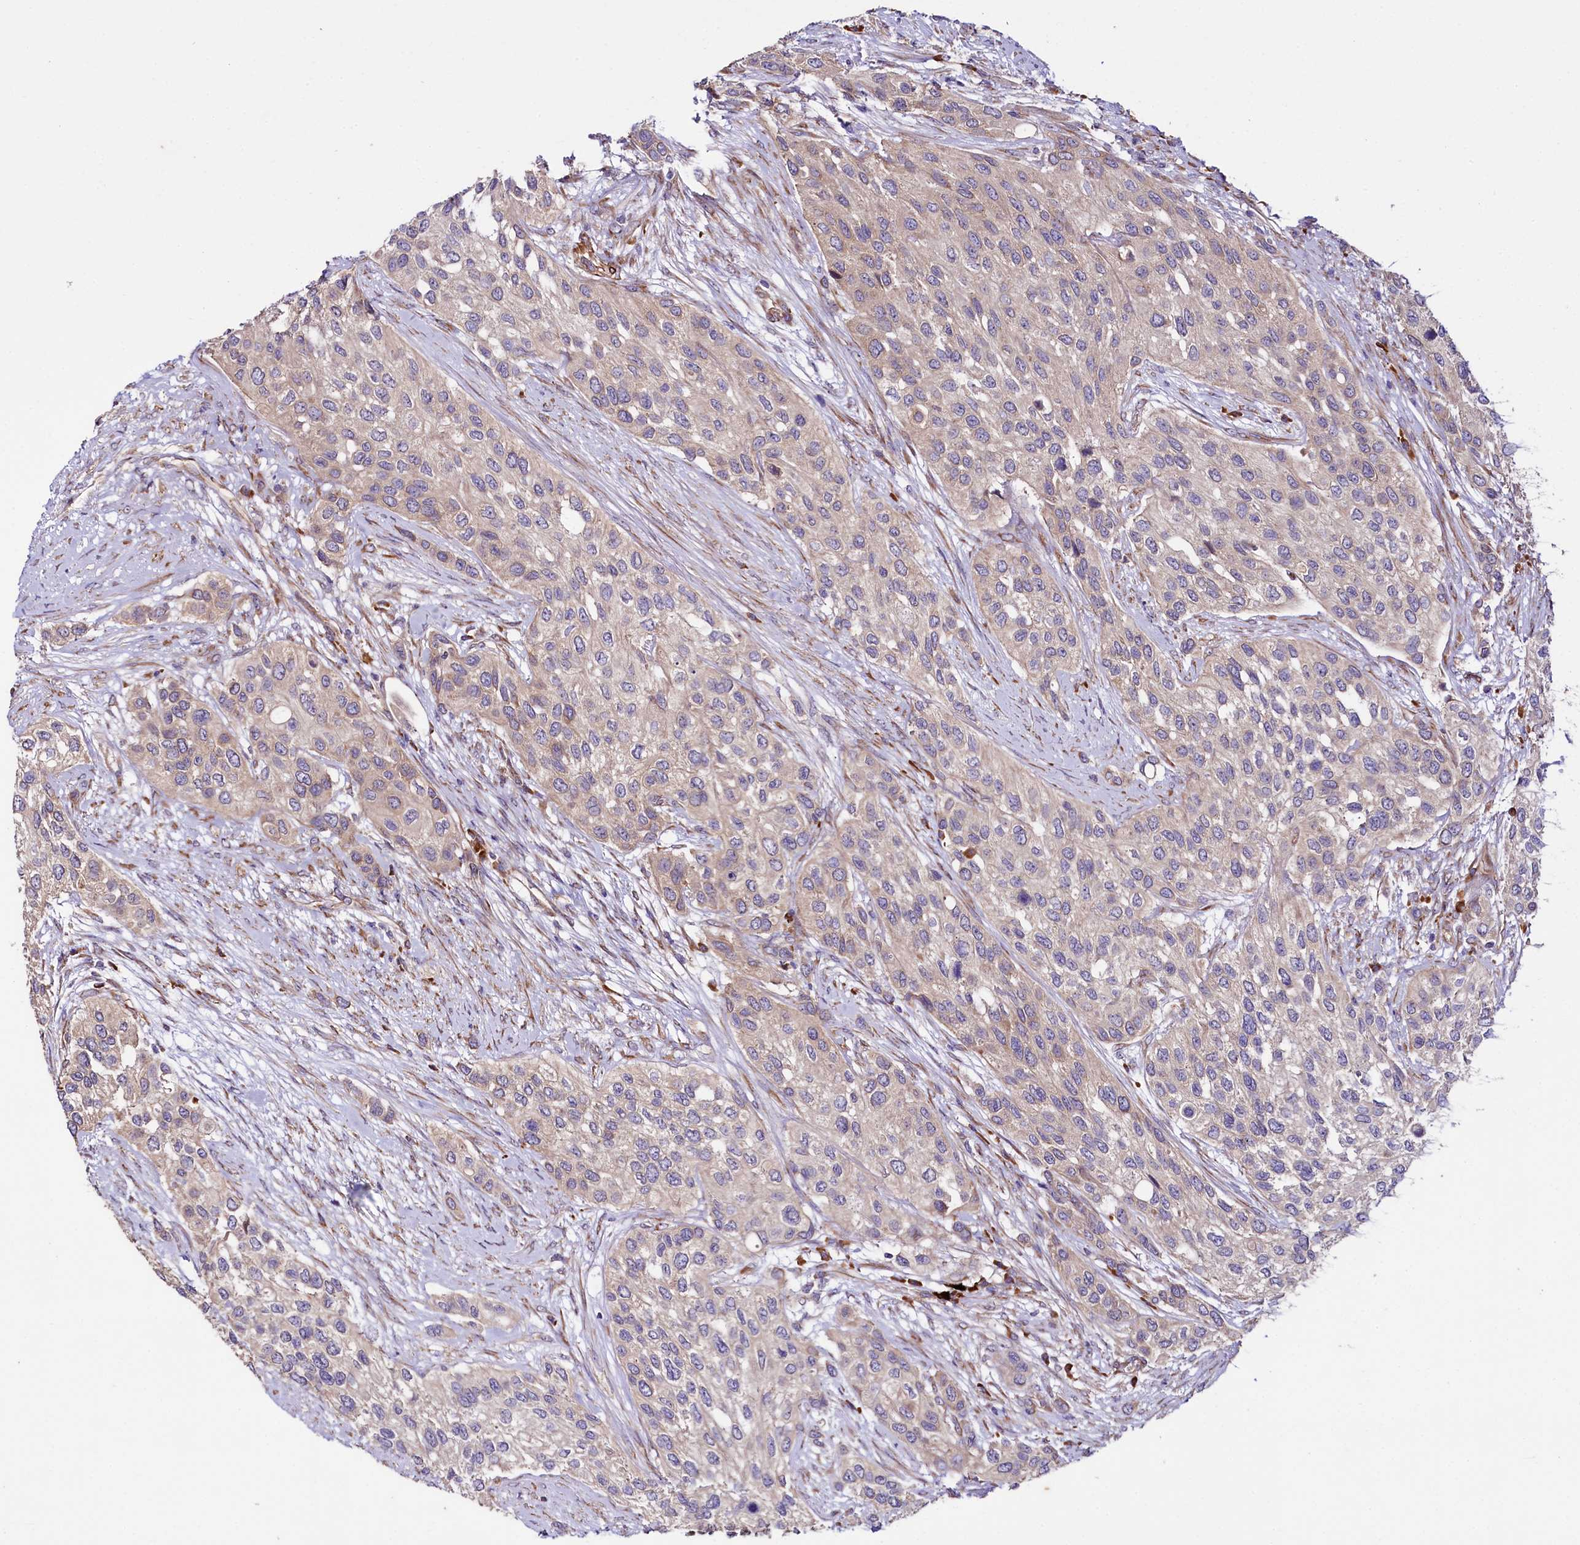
{"staining": {"intensity": "negative", "quantity": "none", "location": "none"}, "tissue": "urothelial cancer", "cell_type": "Tumor cells", "image_type": "cancer", "snomed": [{"axis": "morphology", "description": "Normal tissue, NOS"}, {"axis": "morphology", "description": "Urothelial carcinoma, High grade"}, {"axis": "topography", "description": "Vascular tissue"}, {"axis": "topography", "description": "Urinary bladder"}], "caption": "Immunohistochemical staining of urothelial cancer demonstrates no significant staining in tumor cells. (Stains: DAB immunohistochemistry (IHC) with hematoxylin counter stain, Microscopy: brightfield microscopy at high magnification).", "gene": "SPATS2", "patient": {"sex": "female", "age": 56}}